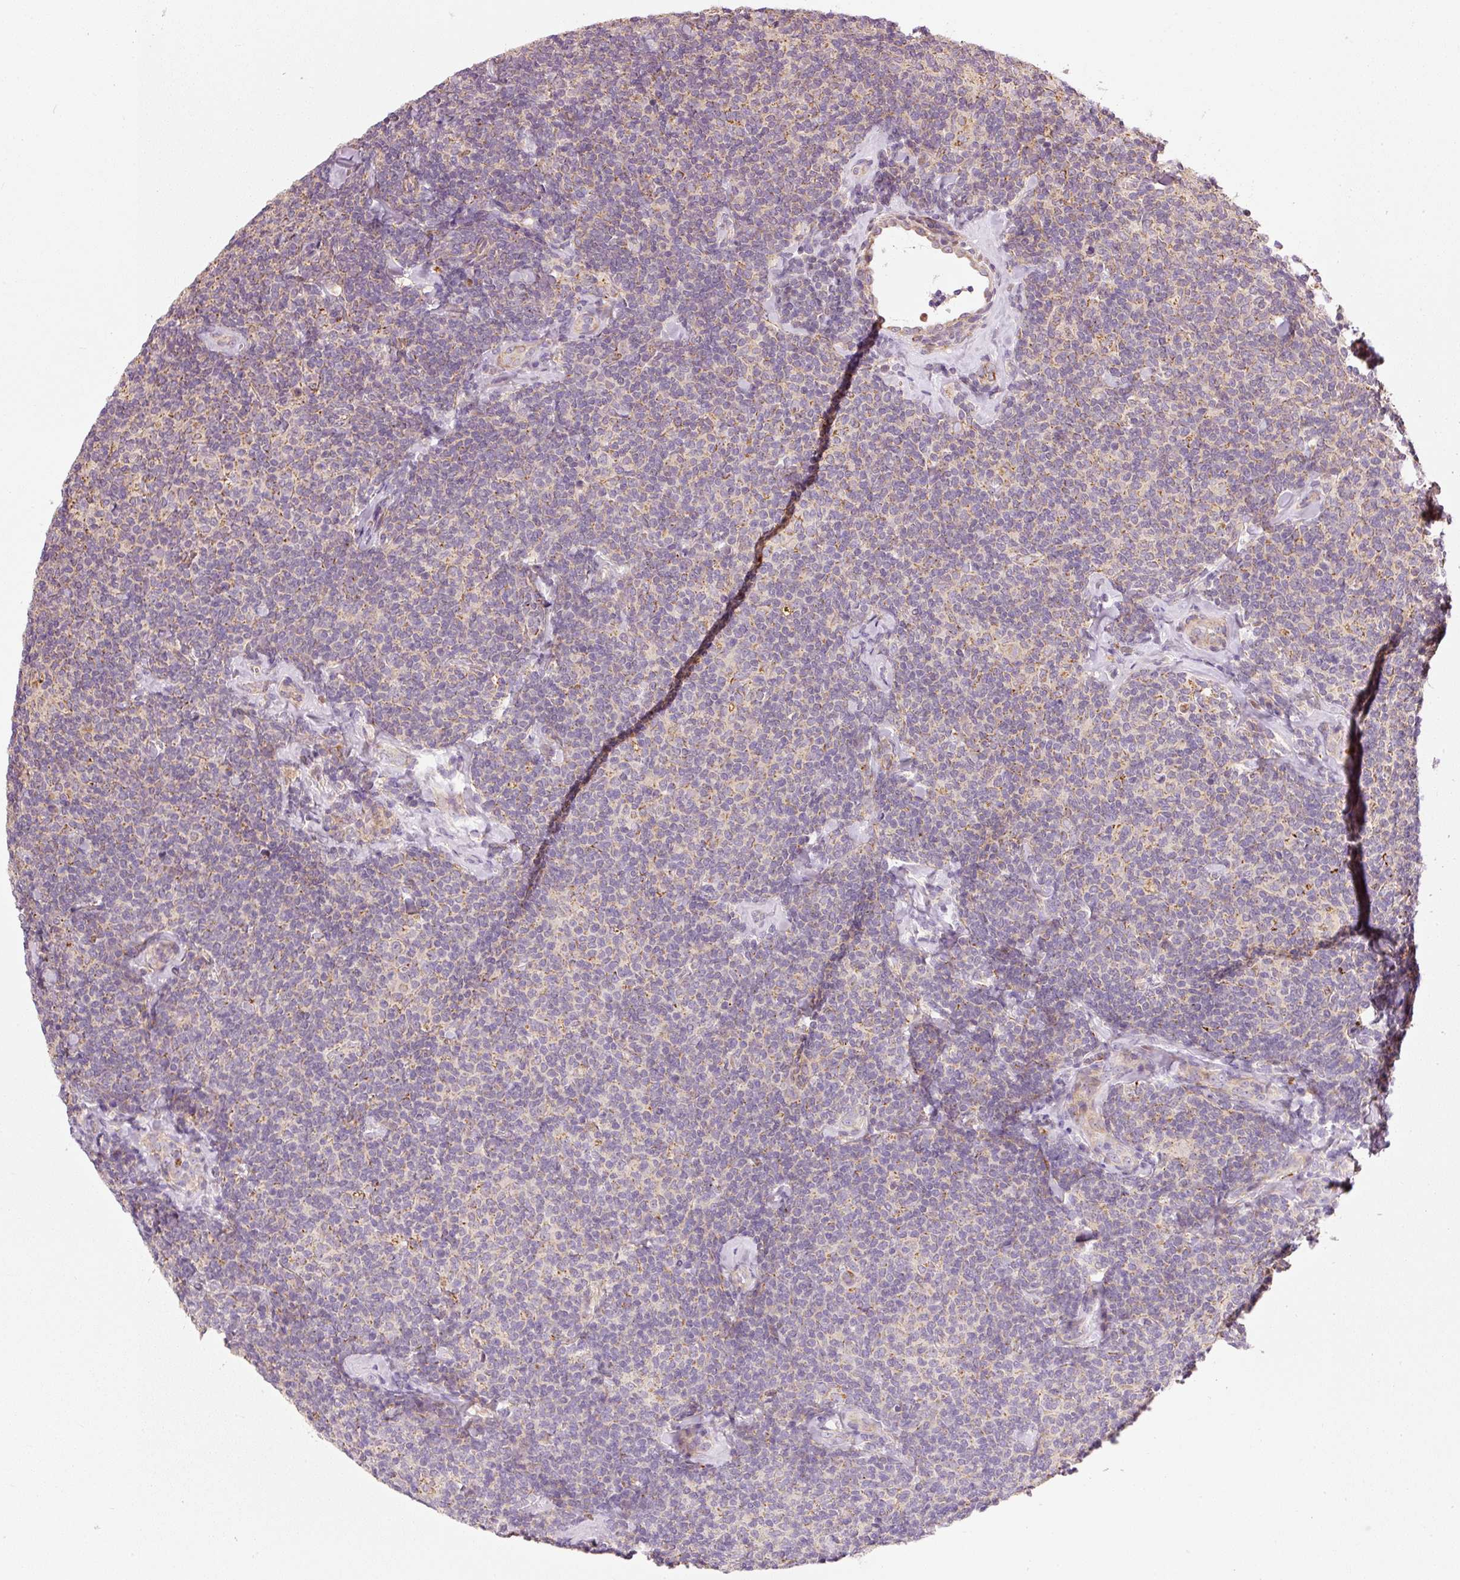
{"staining": {"intensity": "negative", "quantity": "none", "location": "none"}, "tissue": "lymphoma", "cell_type": "Tumor cells", "image_type": "cancer", "snomed": [{"axis": "morphology", "description": "Malignant lymphoma, non-Hodgkin's type, Low grade"}, {"axis": "topography", "description": "Lymph node"}], "caption": "Image shows no protein expression in tumor cells of lymphoma tissue.", "gene": "MTHFD1L", "patient": {"sex": "female", "age": 56}}